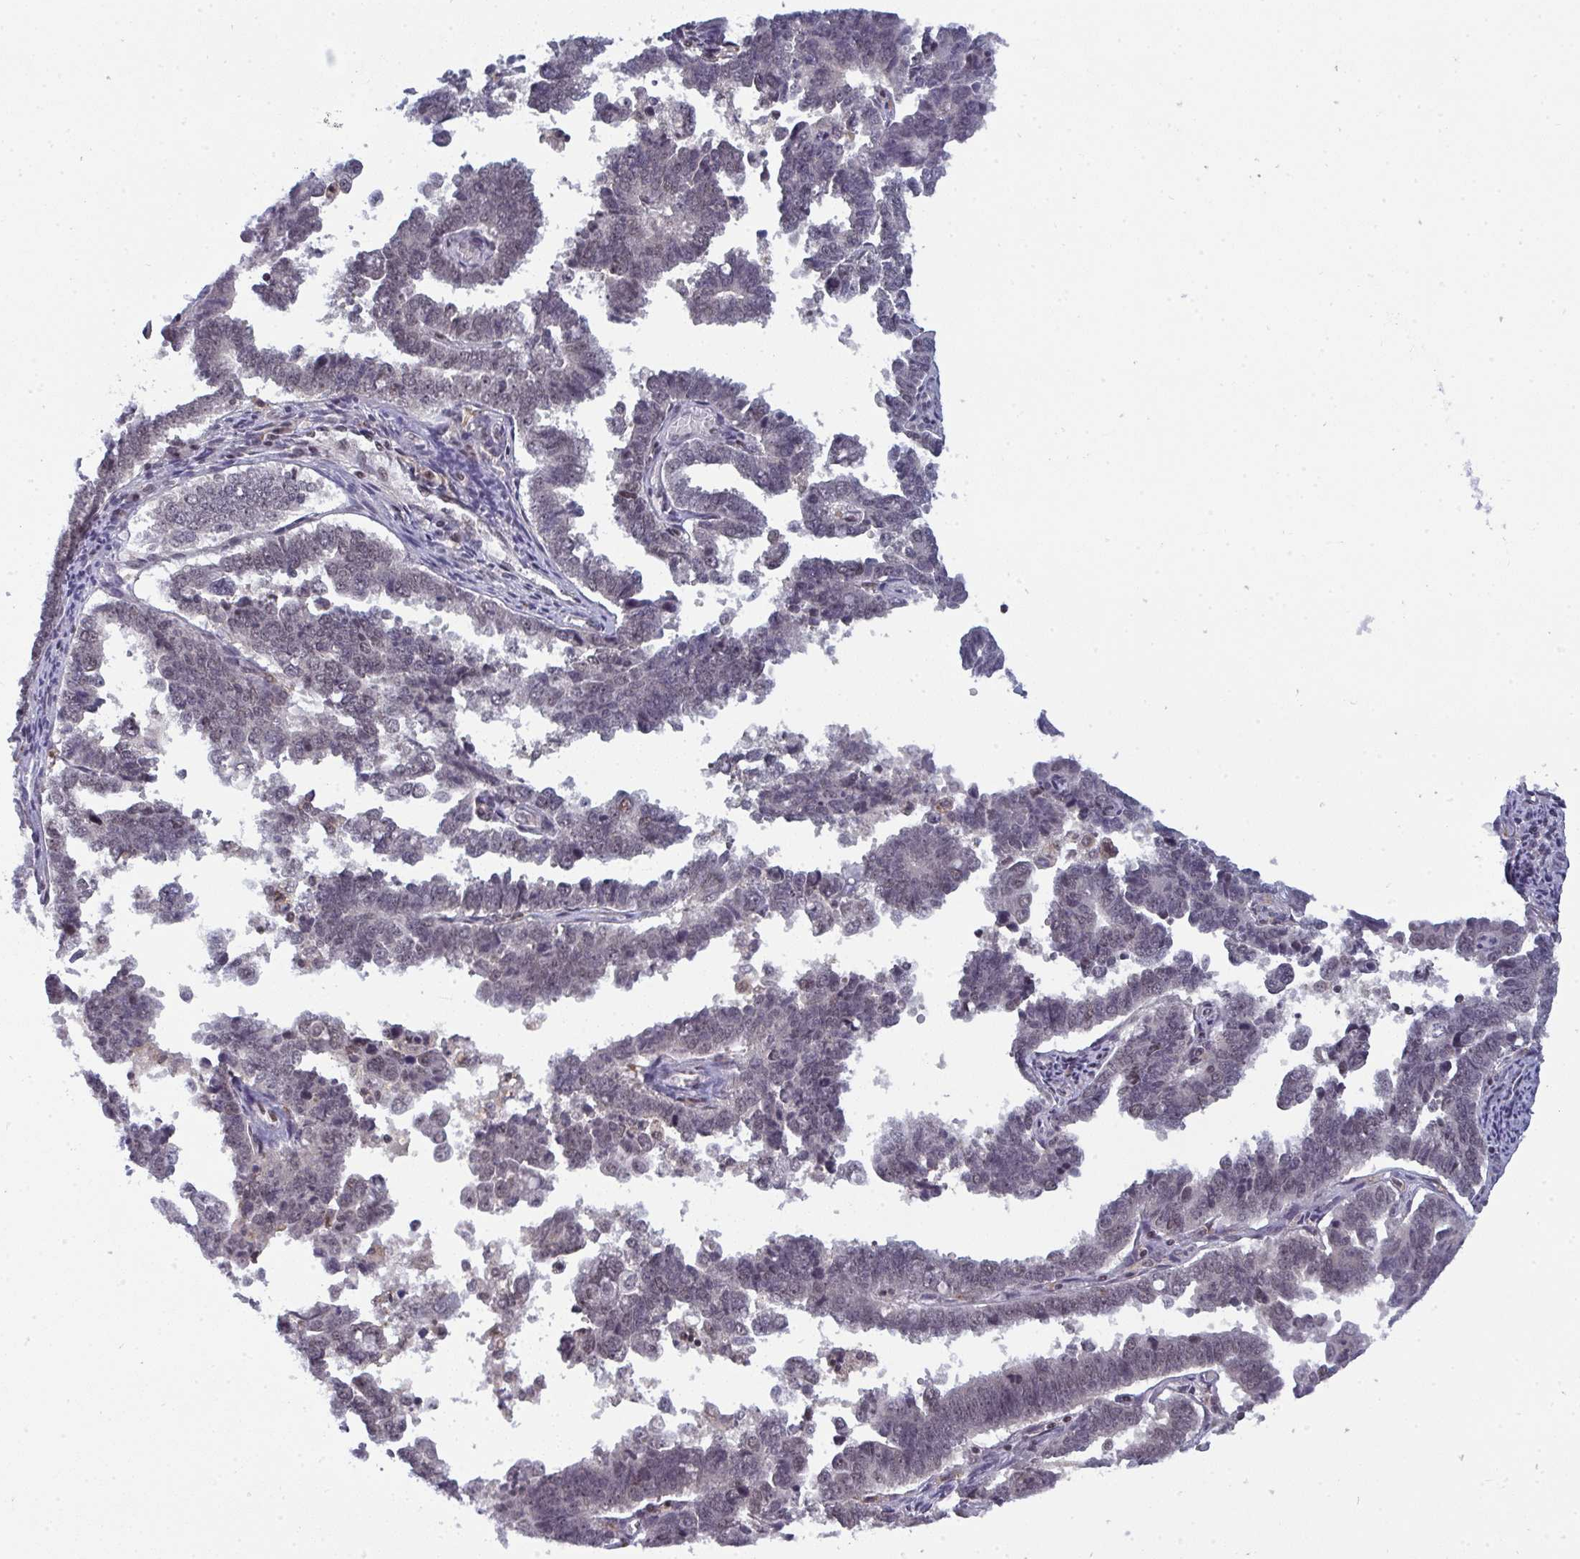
{"staining": {"intensity": "negative", "quantity": "none", "location": "none"}, "tissue": "endometrial cancer", "cell_type": "Tumor cells", "image_type": "cancer", "snomed": [{"axis": "morphology", "description": "Adenocarcinoma, NOS"}, {"axis": "topography", "description": "Endometrium"}], "caption": "Immunohistochemistry (IHC) of human endometrial cancer exhibits no positivity in tumor cells.", "gene": "ATF1", "patient": {"sex": "female", "age": 75}}